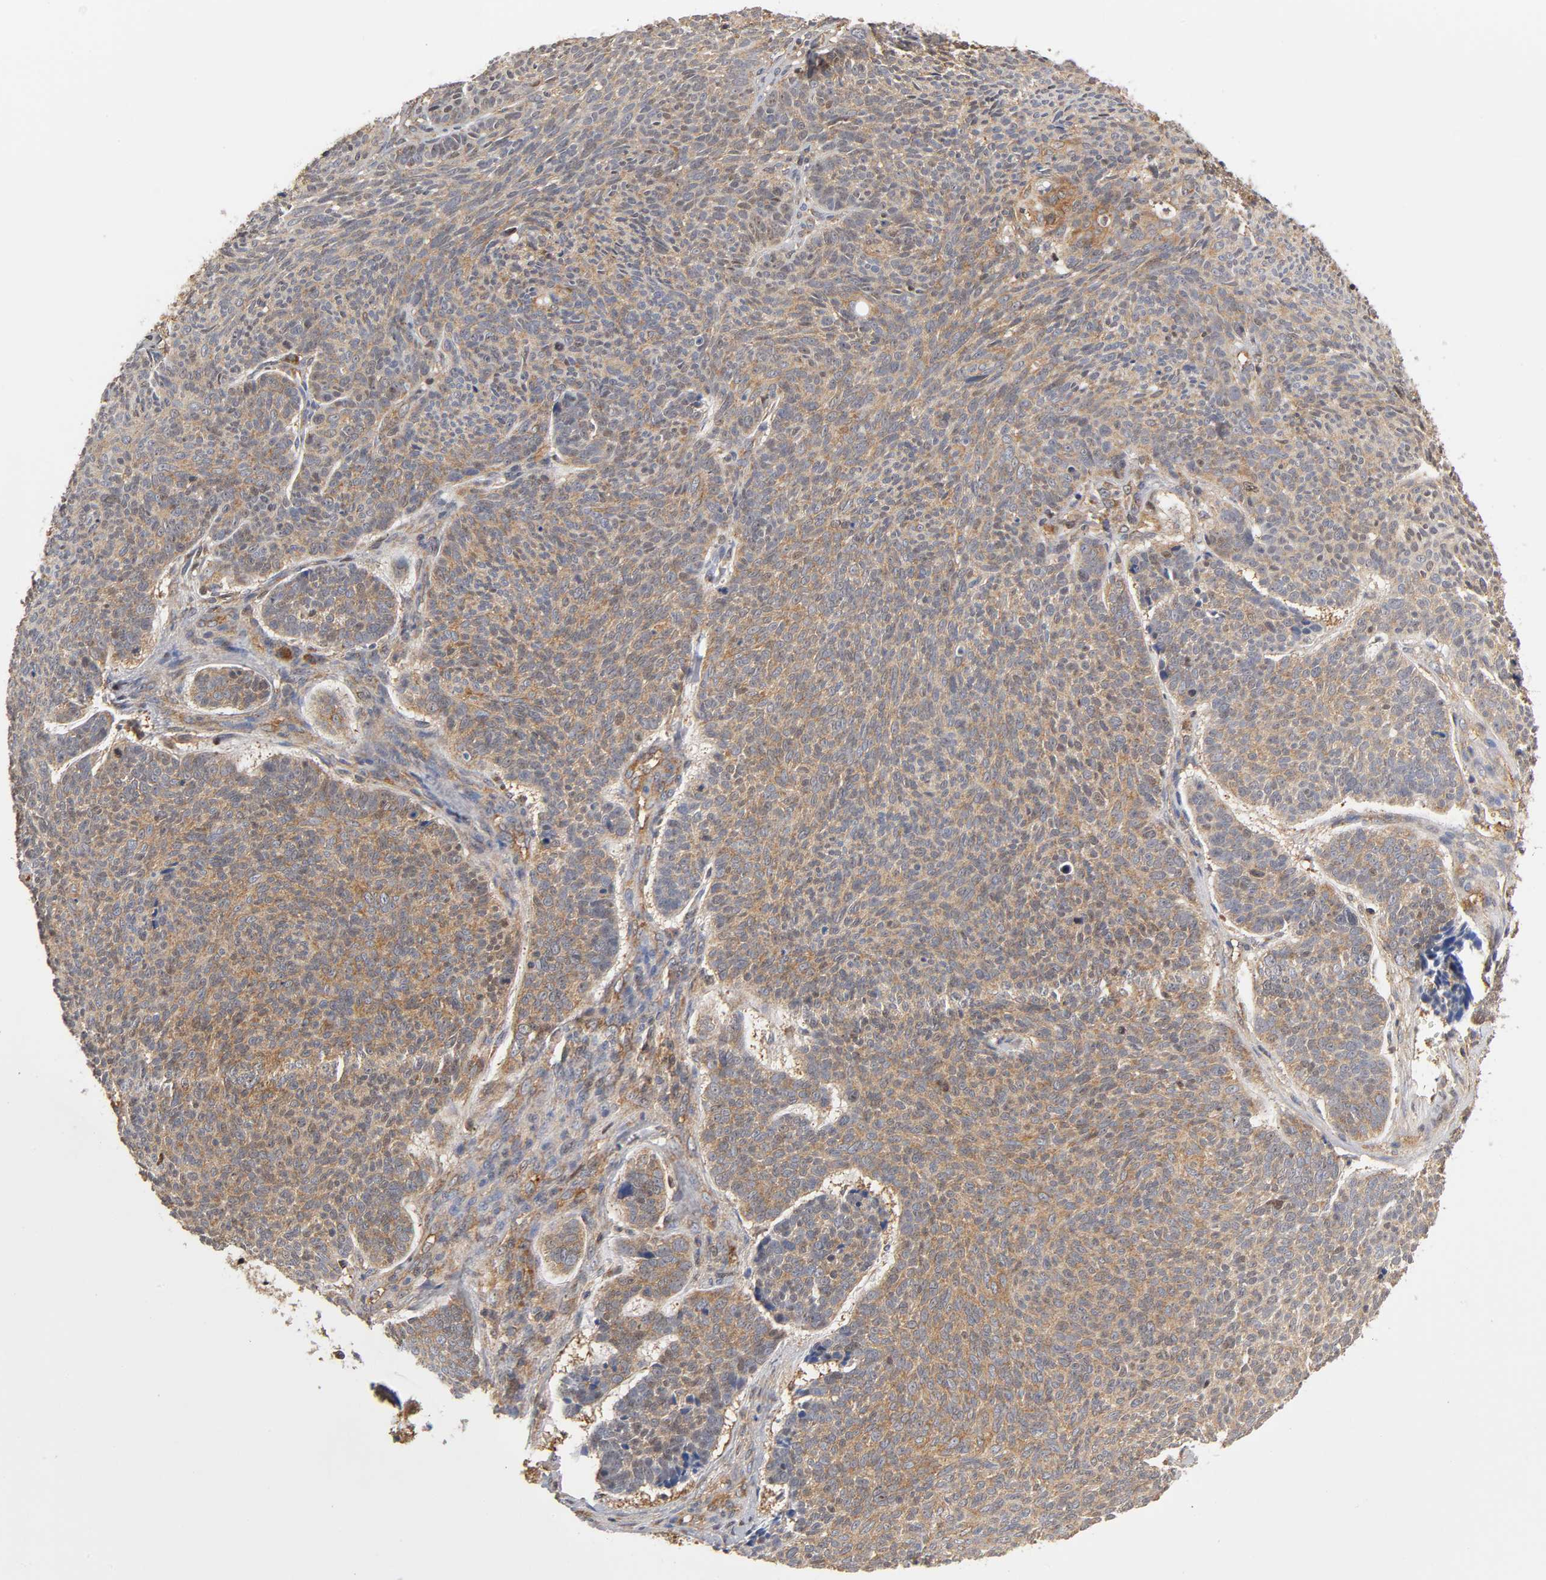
{"staining": {"intensity": "weak", "quantity": ">75%", "location": "cytoplasmic/membranous"}, "tissue": "skin cancer", "cell_type": "Tumor cells", "image_type": "cancer", "snomed": [{"axis": "morphology", "description": "Basal cell carcinoma"}, {"axis": "topography", "description": "Skin"}], "caption": "Skin cancer stained for a protein reveals weak cytoplasmic/membranous positivity in tumor cells.", "gene": "PAFAH1B1", "patient": {"sex": "male", "age": 84}}